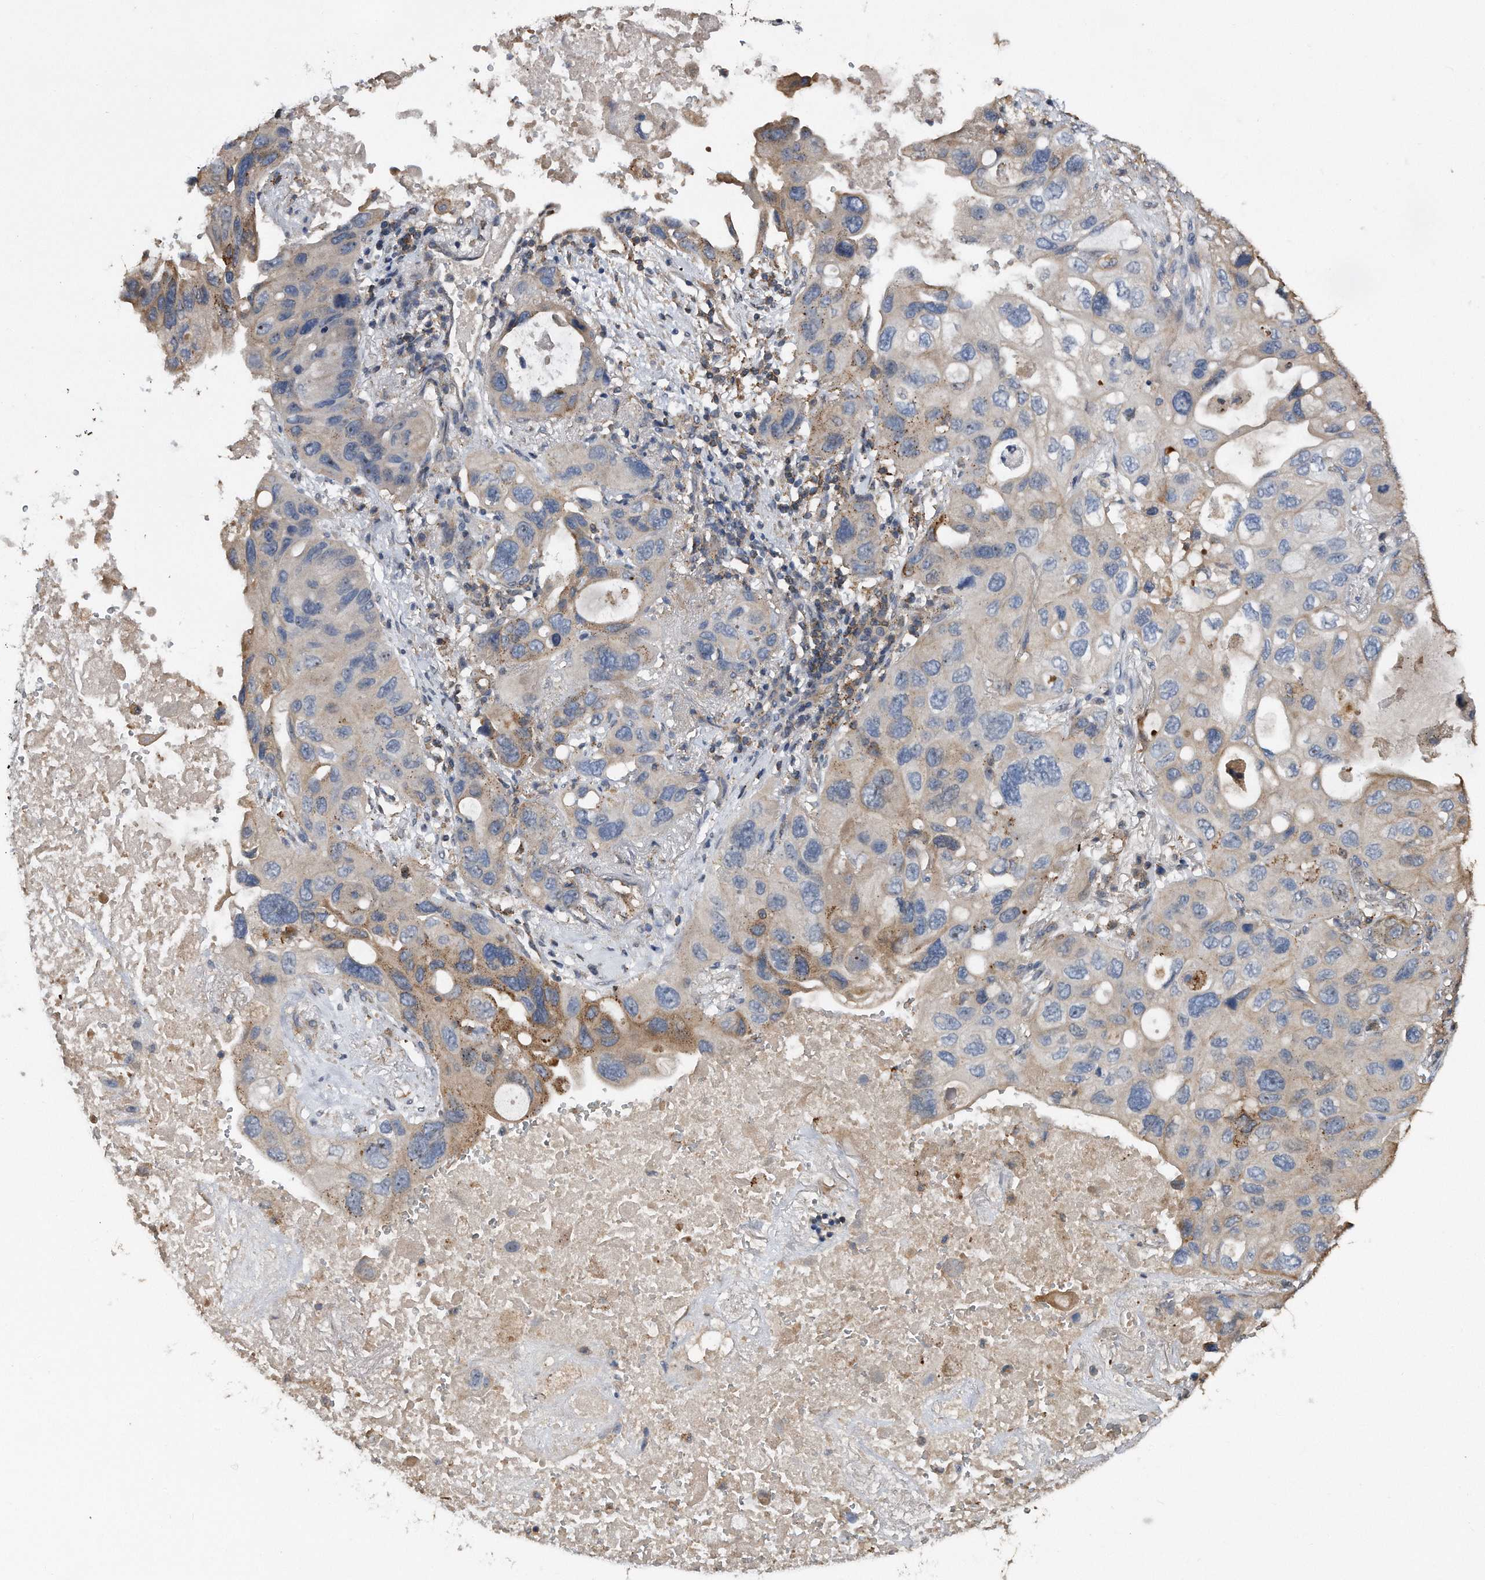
{"staining": {"intensity": "moderate", "quantity": "<25%", "location": "cytoplasmic/membranous"}, "tissue": "lung cancer", "cell_type": "Tumor cells", "image_type": "cancer", "snomed": [{"axis": "morphology", "description": "Squamous cell carcinoma, NOS"}, {"axis": "topography", "description": "Lung"}], "caption": "Protein expression analysis of lung squamous cell carcinoma exhibits moderate cytoplasmic/membranous expression in about <25% of tumor cells.", "gene": "KCND3", "patient": {"sex": "female", "age": 73}}